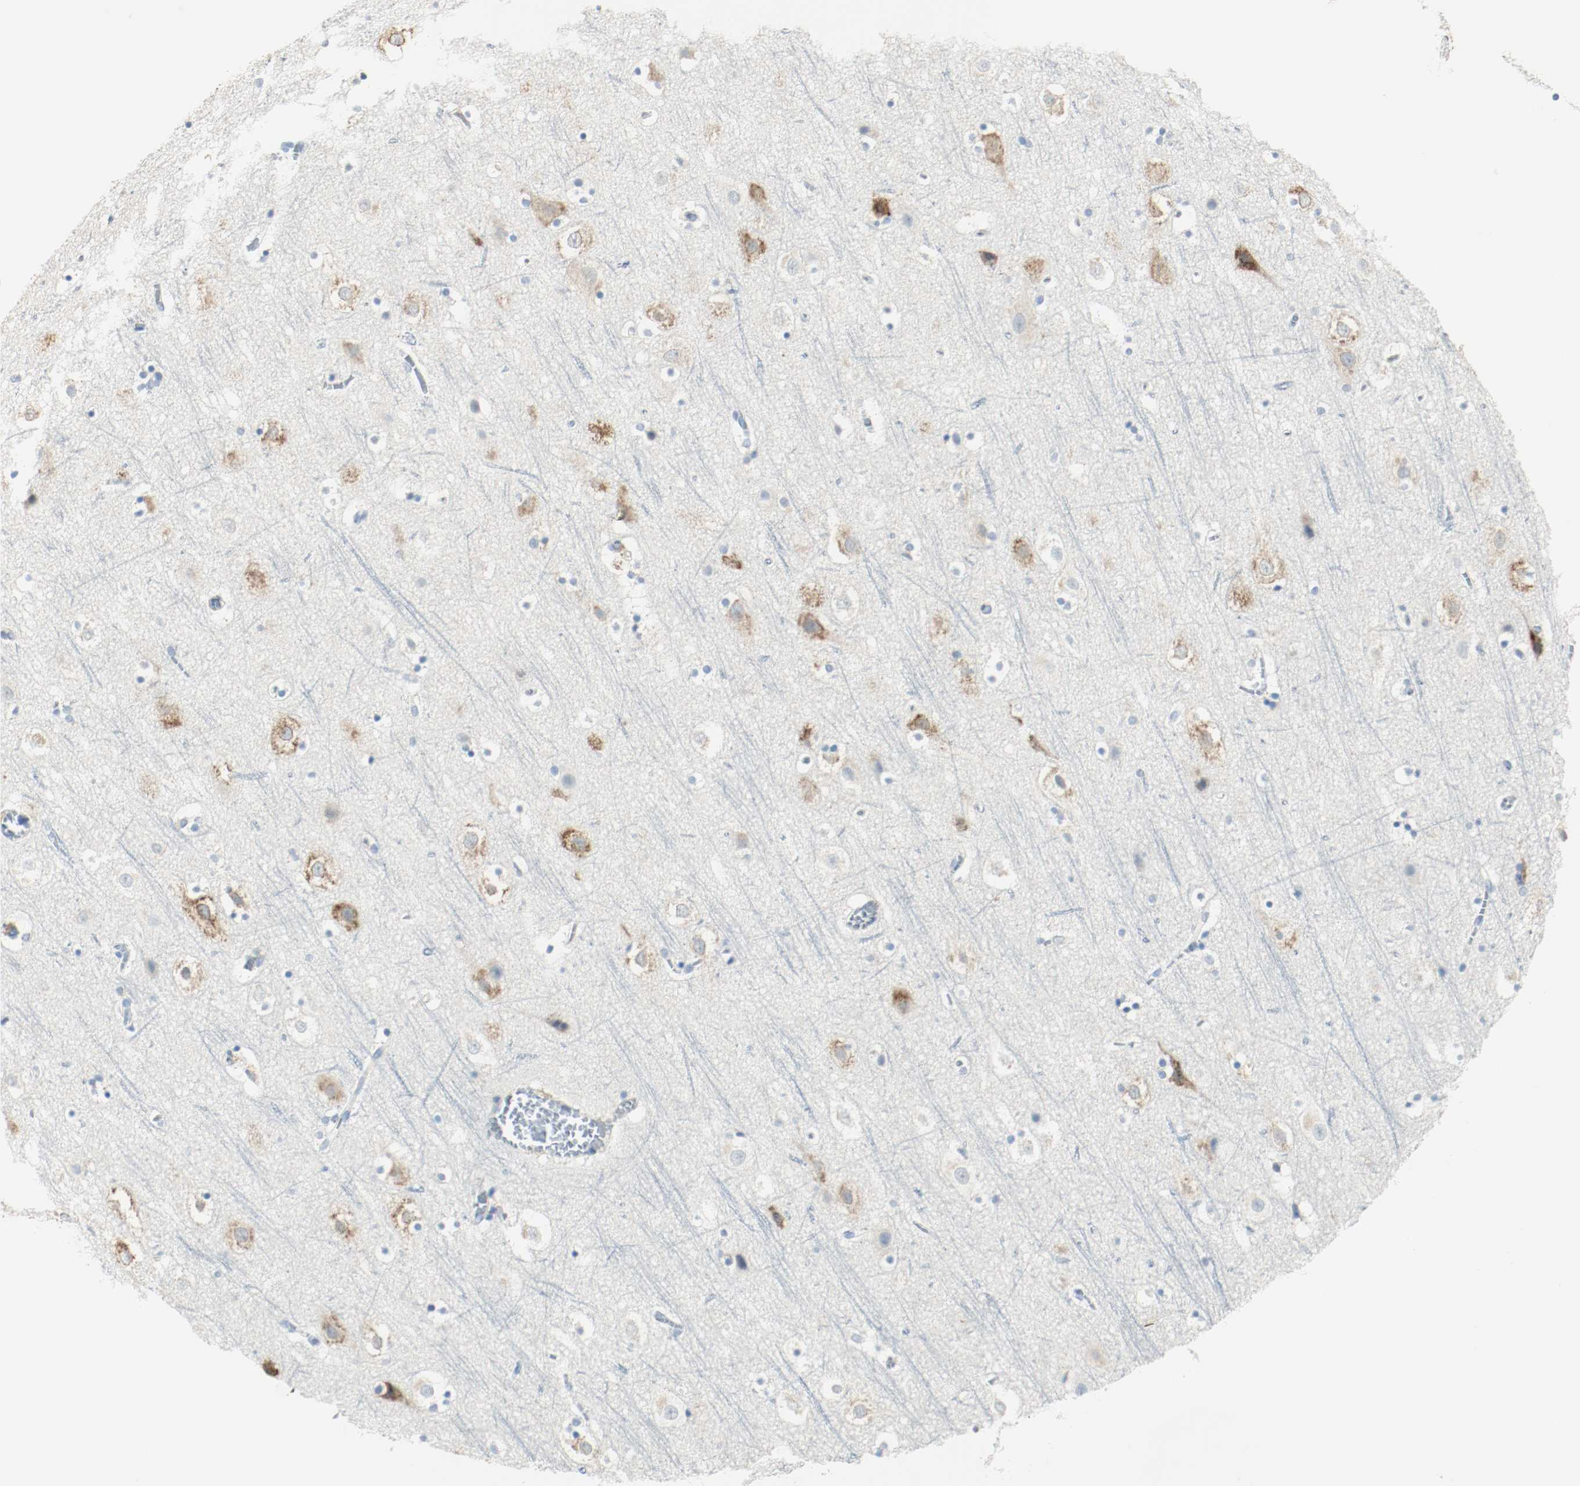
{"staining": {"intensity": "negative", "quantity": "none", "location": "none"}, "tissue": "cerebral cortex", "cell_type": "Endothelial cells", "image_type": "normal", "snomed": [{"axis": "morphology", "description": "Normal tissue, NOS"}, {"axis": "topography", "description": "Cerebral cortex"}], "caption": "Immunohistochemistry of unremarkable cerebral cortex reveals no expression in endothelial cells. The staining was performed using DAB to visualize the protein expression in brown, while the nuclei were stained in blue with hematoxylin (Magnification: 20x).", "gene": "LAMB1", "patient": {"sex": "male", "age": 45}}